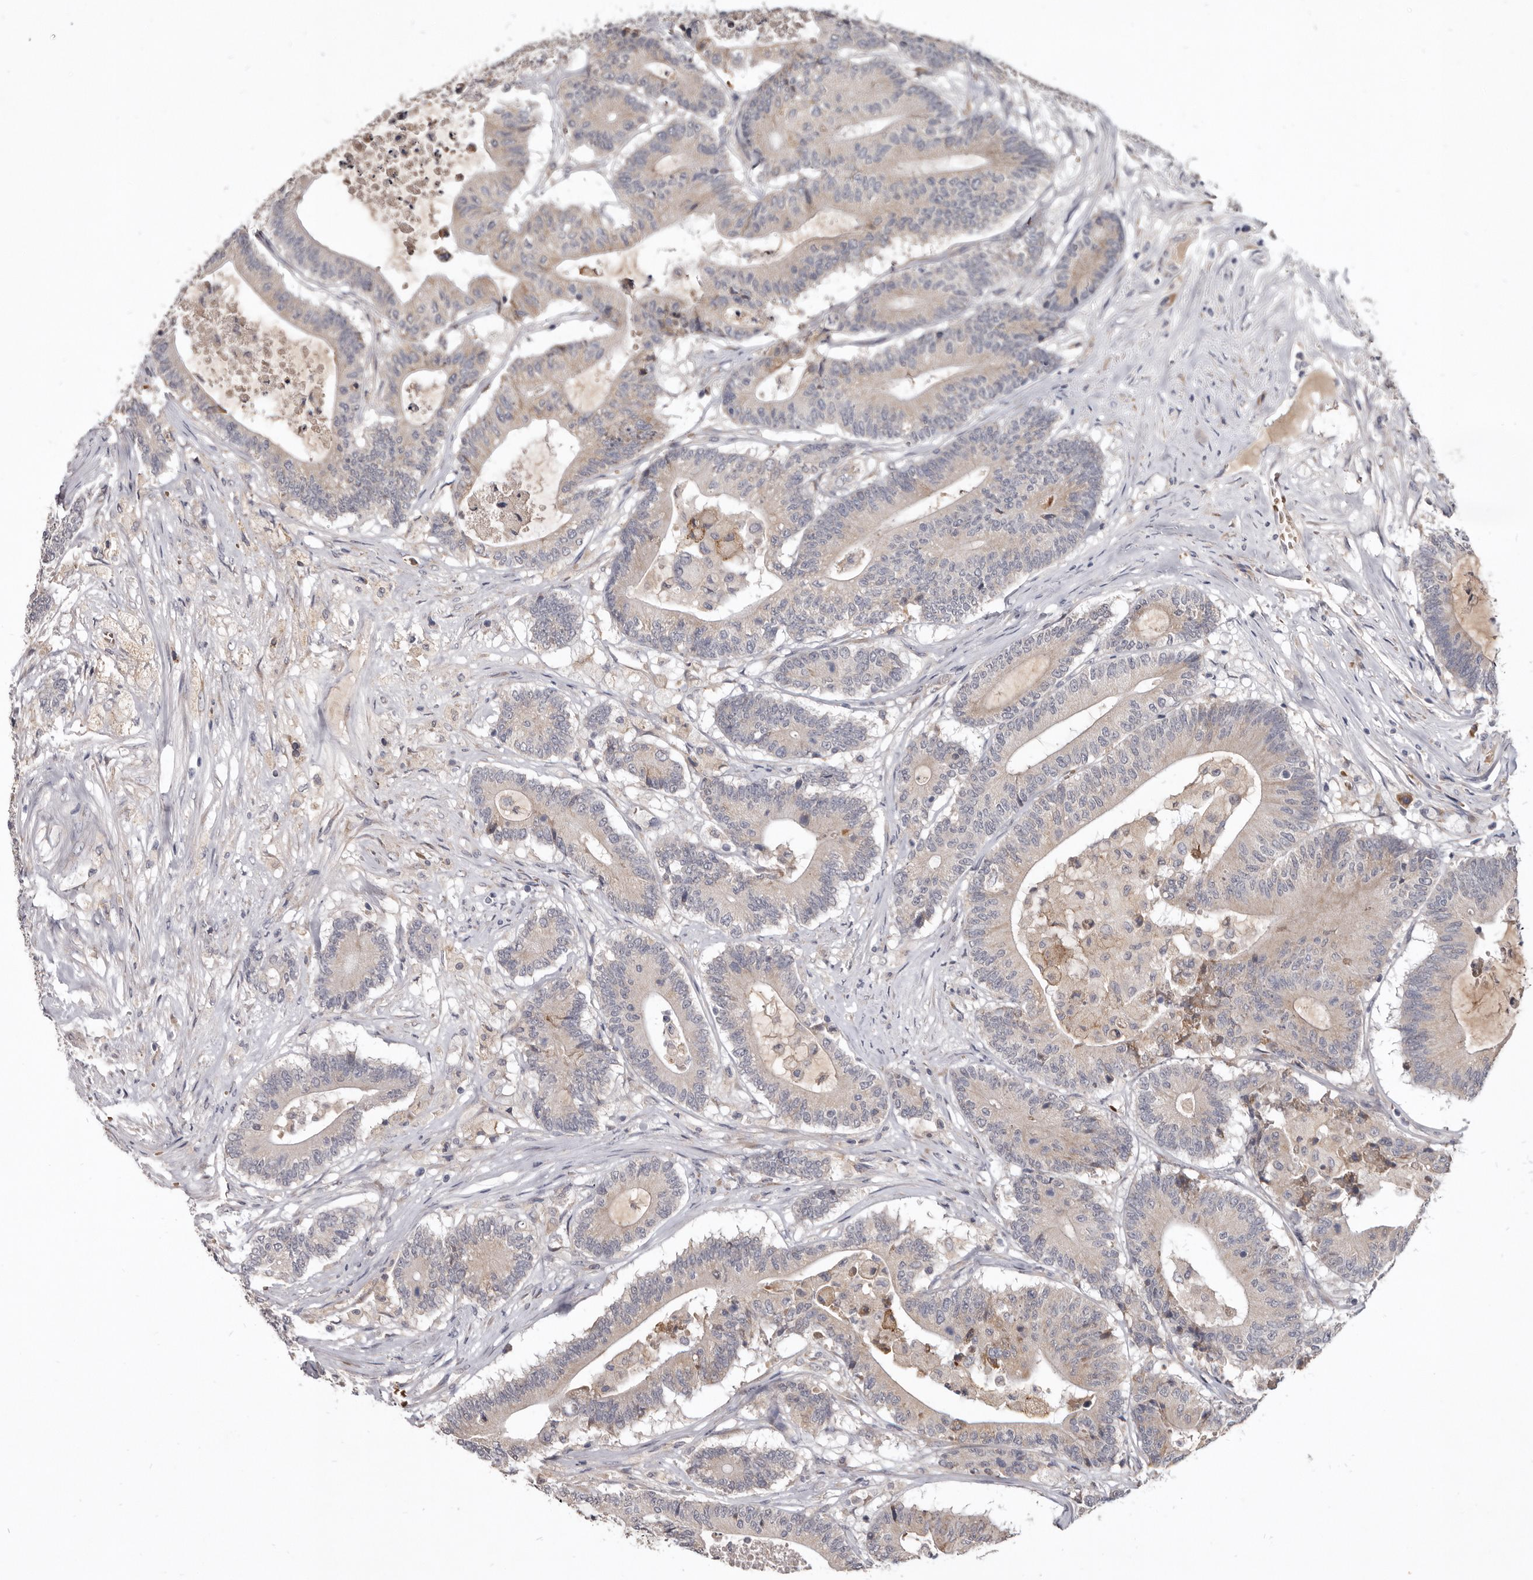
{"staining": {"intensity": "weak", "quantity": "<25%", "location": "cytoplasmic/membranous"}, "tissue": "colorectal cancer", "cell_type": "Tumor cells", "image_type": "cancer", "snomed": [{"axis": "morphology", "description": "Adenocarcinoma, NOS"}, {"axis": "topography", "description": "Colon"}], "caption": "Tumor cells show no significant protein expression in colorectal cancer. (DAB immunohistochemistry with hematoxylin counter stain).", "gene": "NENF", "patient": {"sex": "female", "age": 84}}